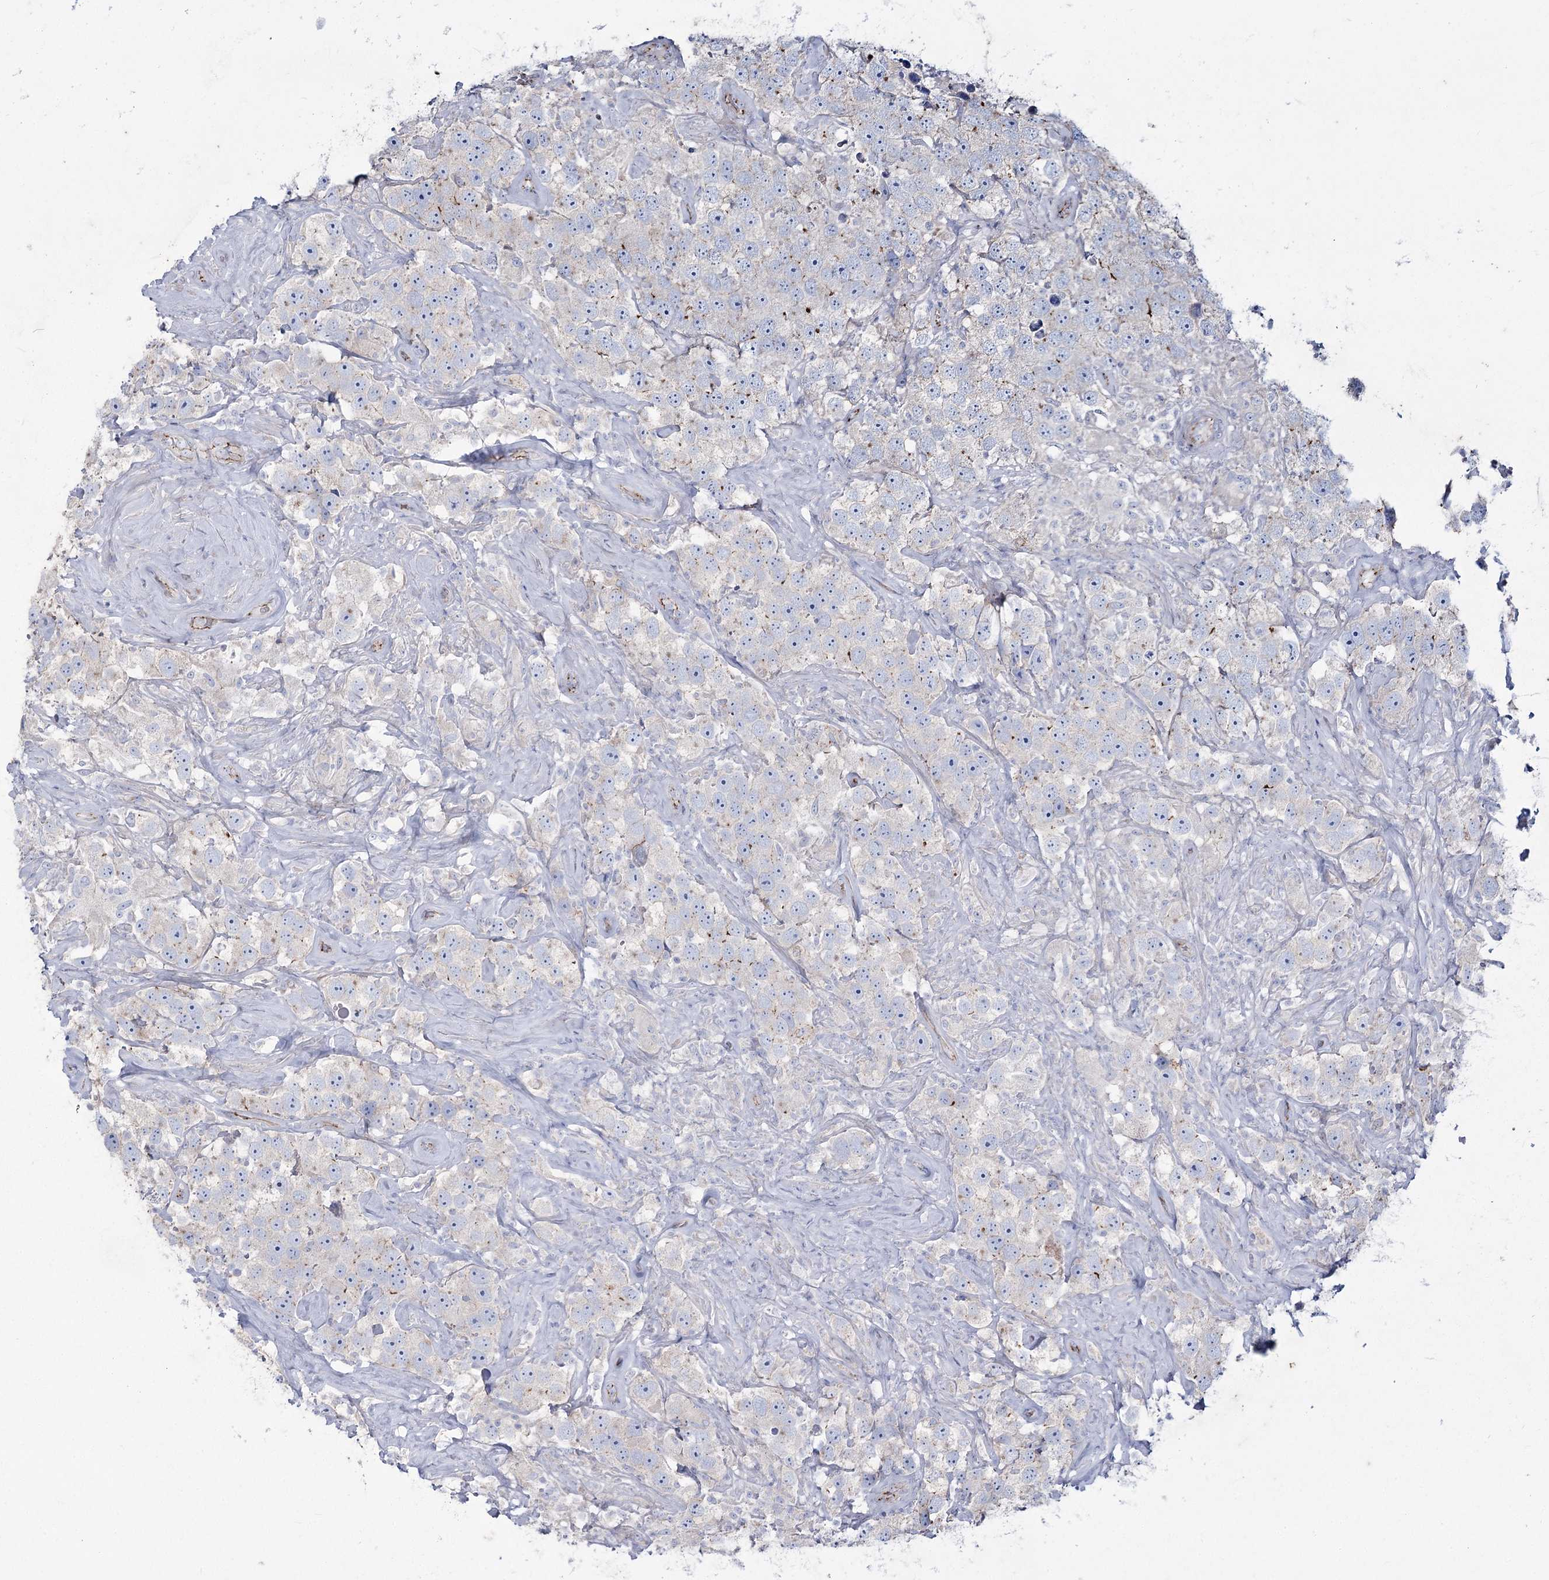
{"staining": {"intensity": "negative", "quantity": "none", "location": "none"}, "tissue": "testis cancer", "cell_type": "Tumor cells", "image_type": "cancer", "snomed": [{"axis": "morphology", "description": "Seminoma, NOS"}, {"axis": "topography", "description": "Testis"}], "caption": "There is no significant positivity in tumor cells of testis cancer.", "gene": "LDLRAD3", "patient": {"sex": "male", "age": 49}}